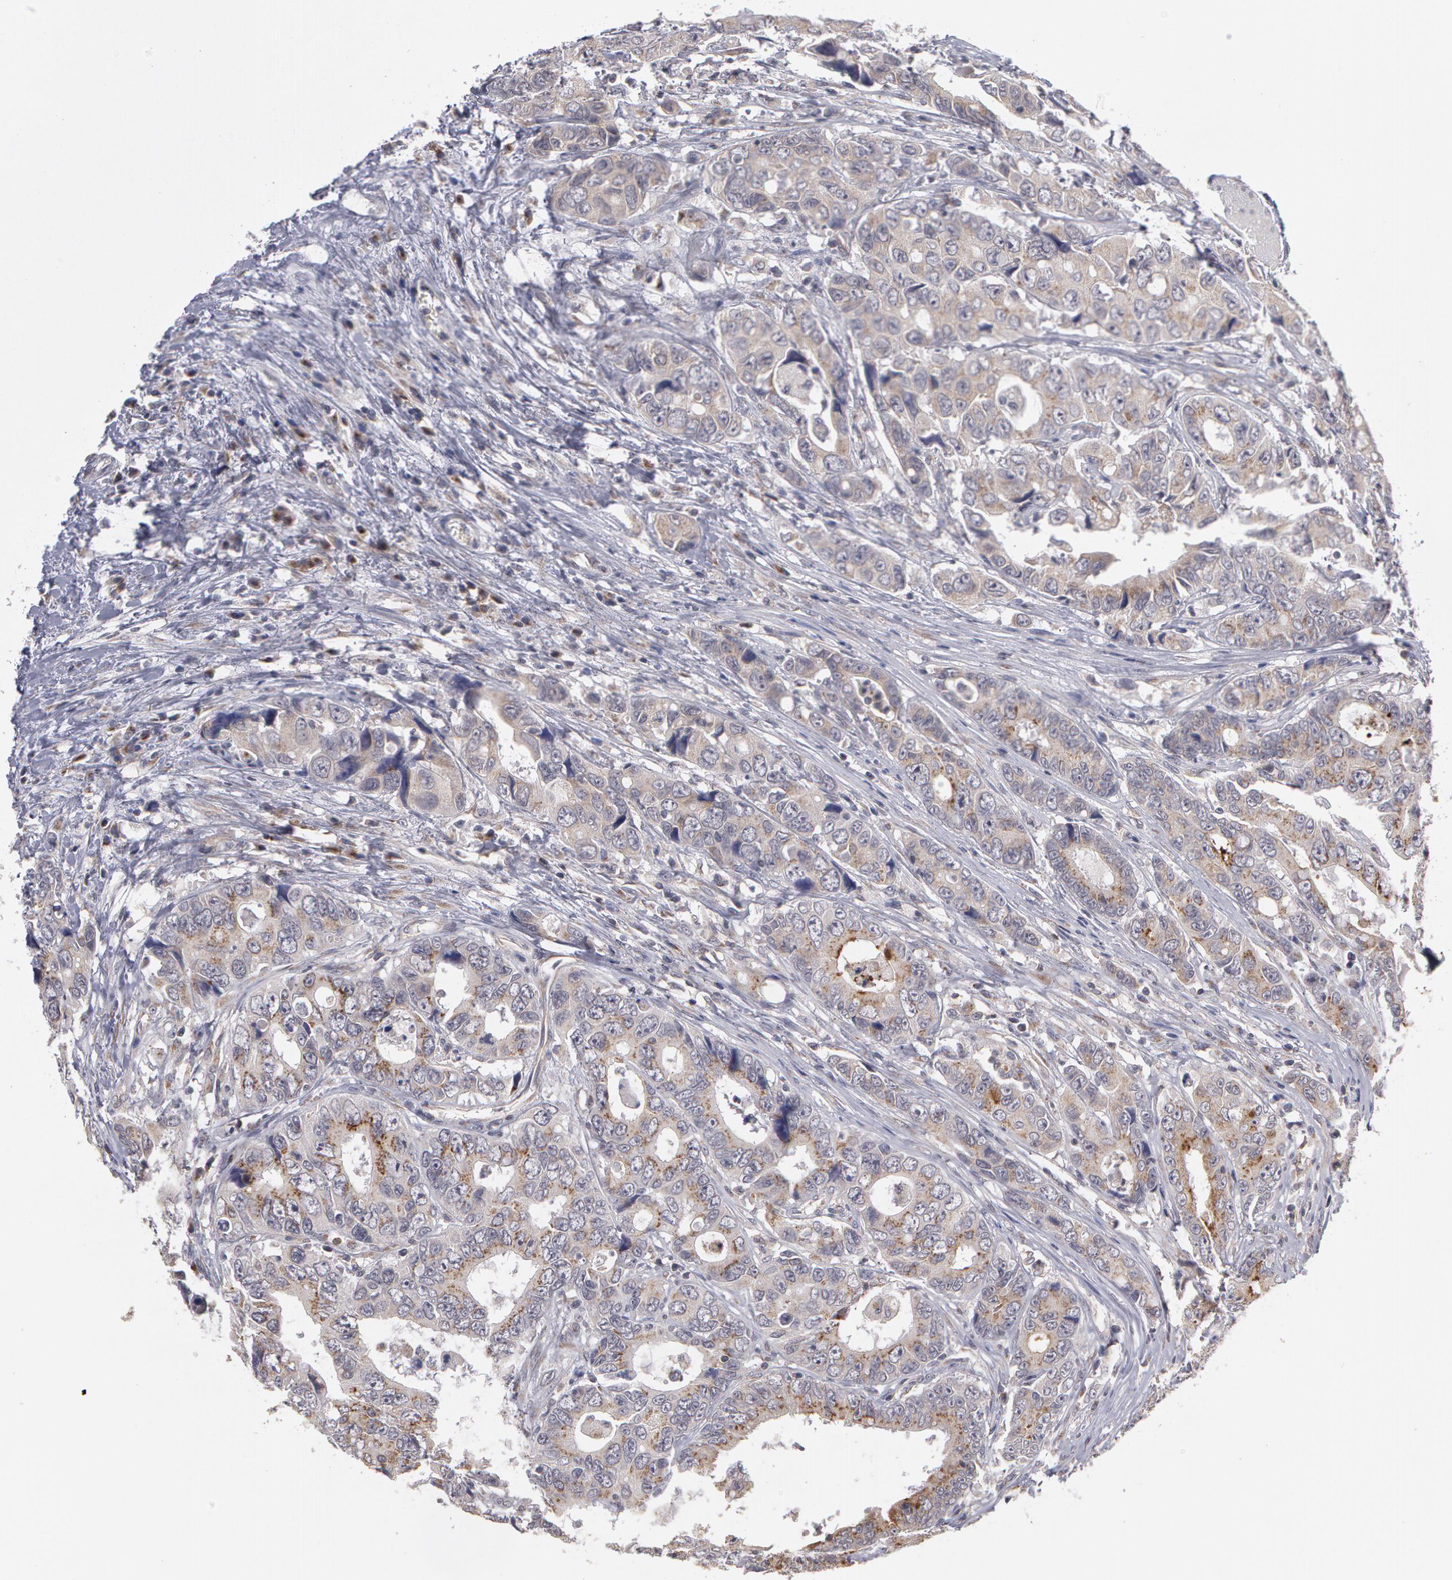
{"staining": {"intensity": "negative", "quantity": "none", "location": "none"}, "tissue": "colorectal cancer", "cell_type": "Tumor cells", "image_type": "cancer", "snomed": [{"axis": "morphology", "description": "Adenocarcinoma, NOS"}, {"axis": "topography", "description": "Rectum"}], "caption": "IHC histopathology image of colorectal cancer (adenocarcinoma) stained for a protein (brown), which reveals no expression in tumor cells.", "gene": "STX5", "patient": {"sex": "female", "age": 67}}